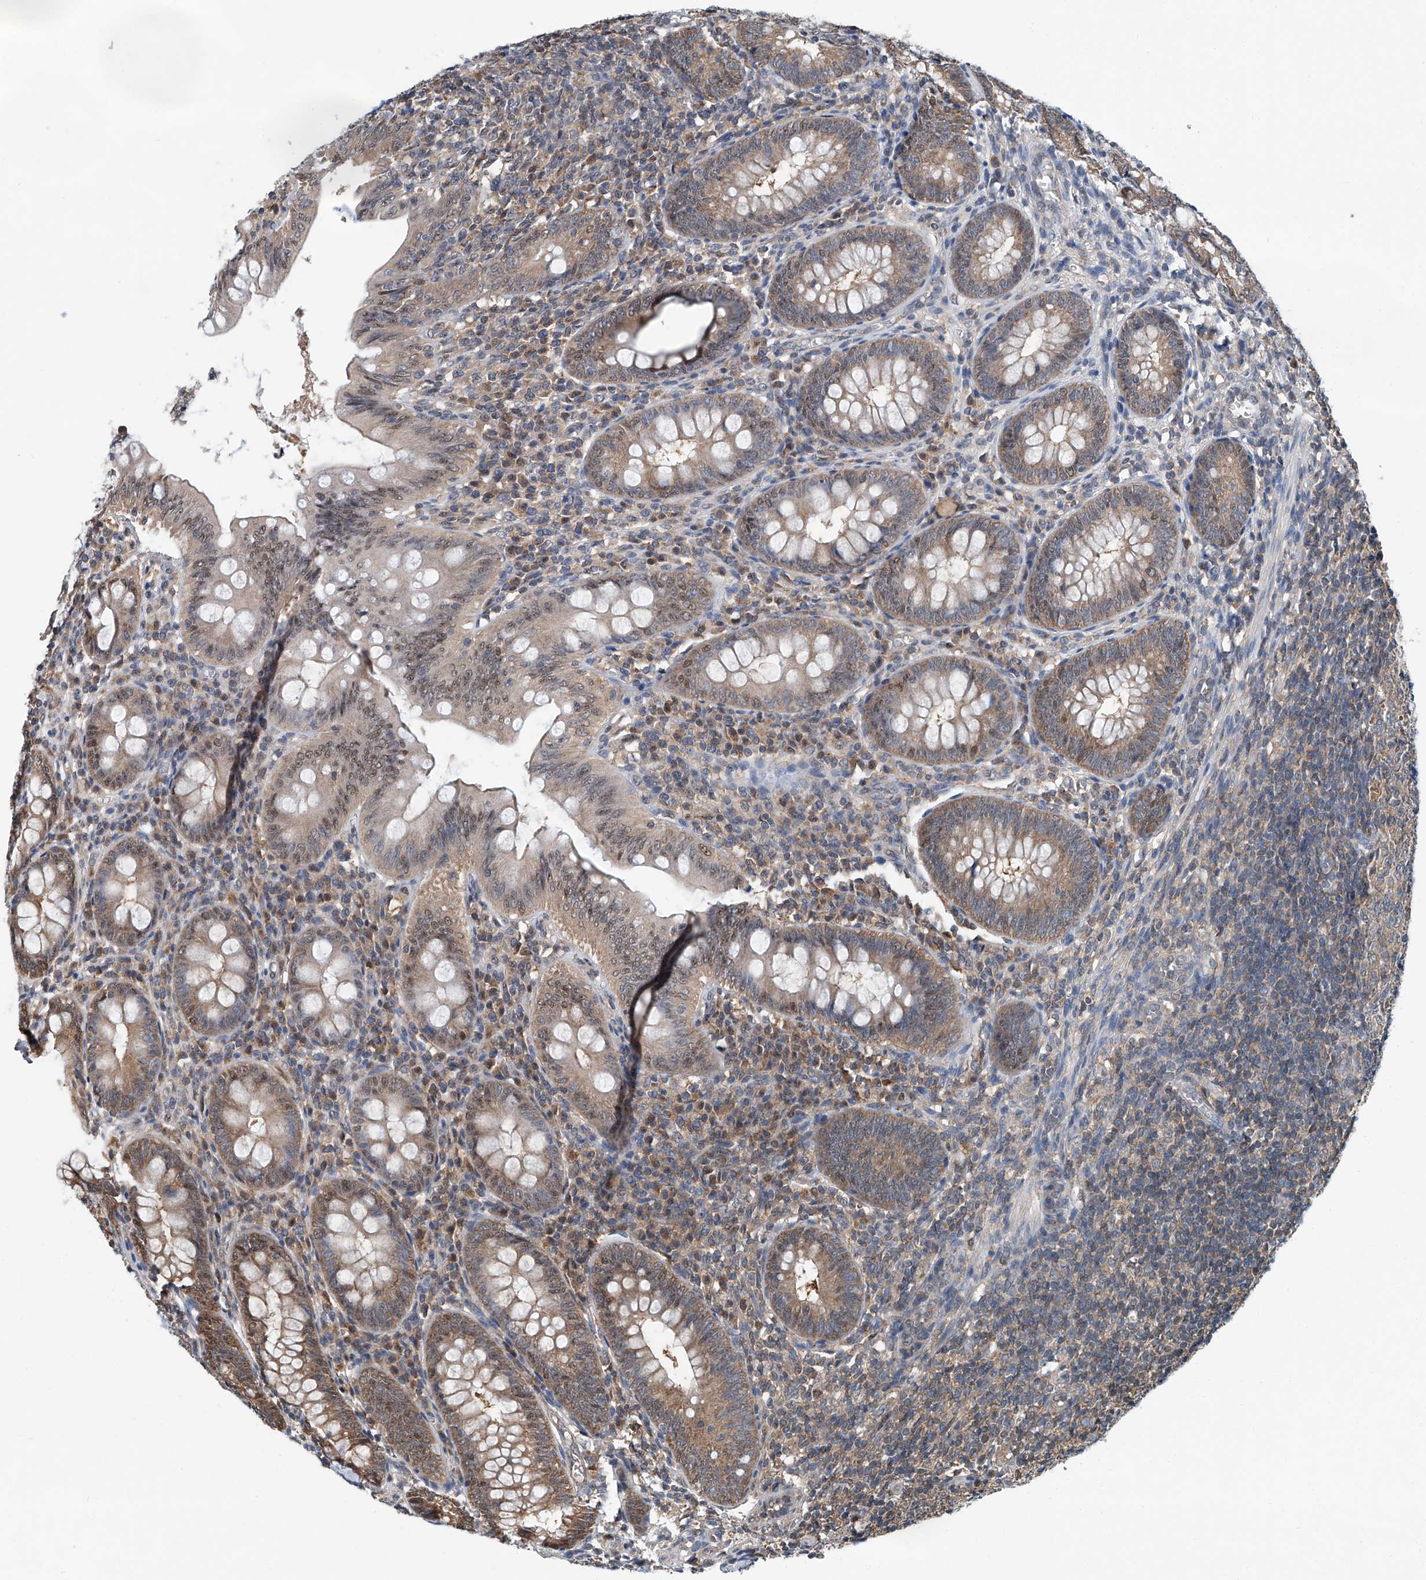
{"staining": {"intensity": "moderate", "quantity": ">75%", "location": "cytoplasmic/membranous"}, "tissue": "appendix", "cell_type": "Glandular cells", "image_type": "normal", "snomed": [{"axis": "morphology", "description": "Normal tissue, NOS"}, {"axis": "topography", "description": "Appendix"}], "caption": "IHC micrograph of benign appendix: human appendix stained using immunohistochemistry exhibits medium levels of moderate protein expression localized specifically in the cytoplasmic/membranous of glandular cells, appearing as a cytoplasmic/membranous brown color.", "gene": "CLK1", "patient": {"sex": "male", "age": 14}}